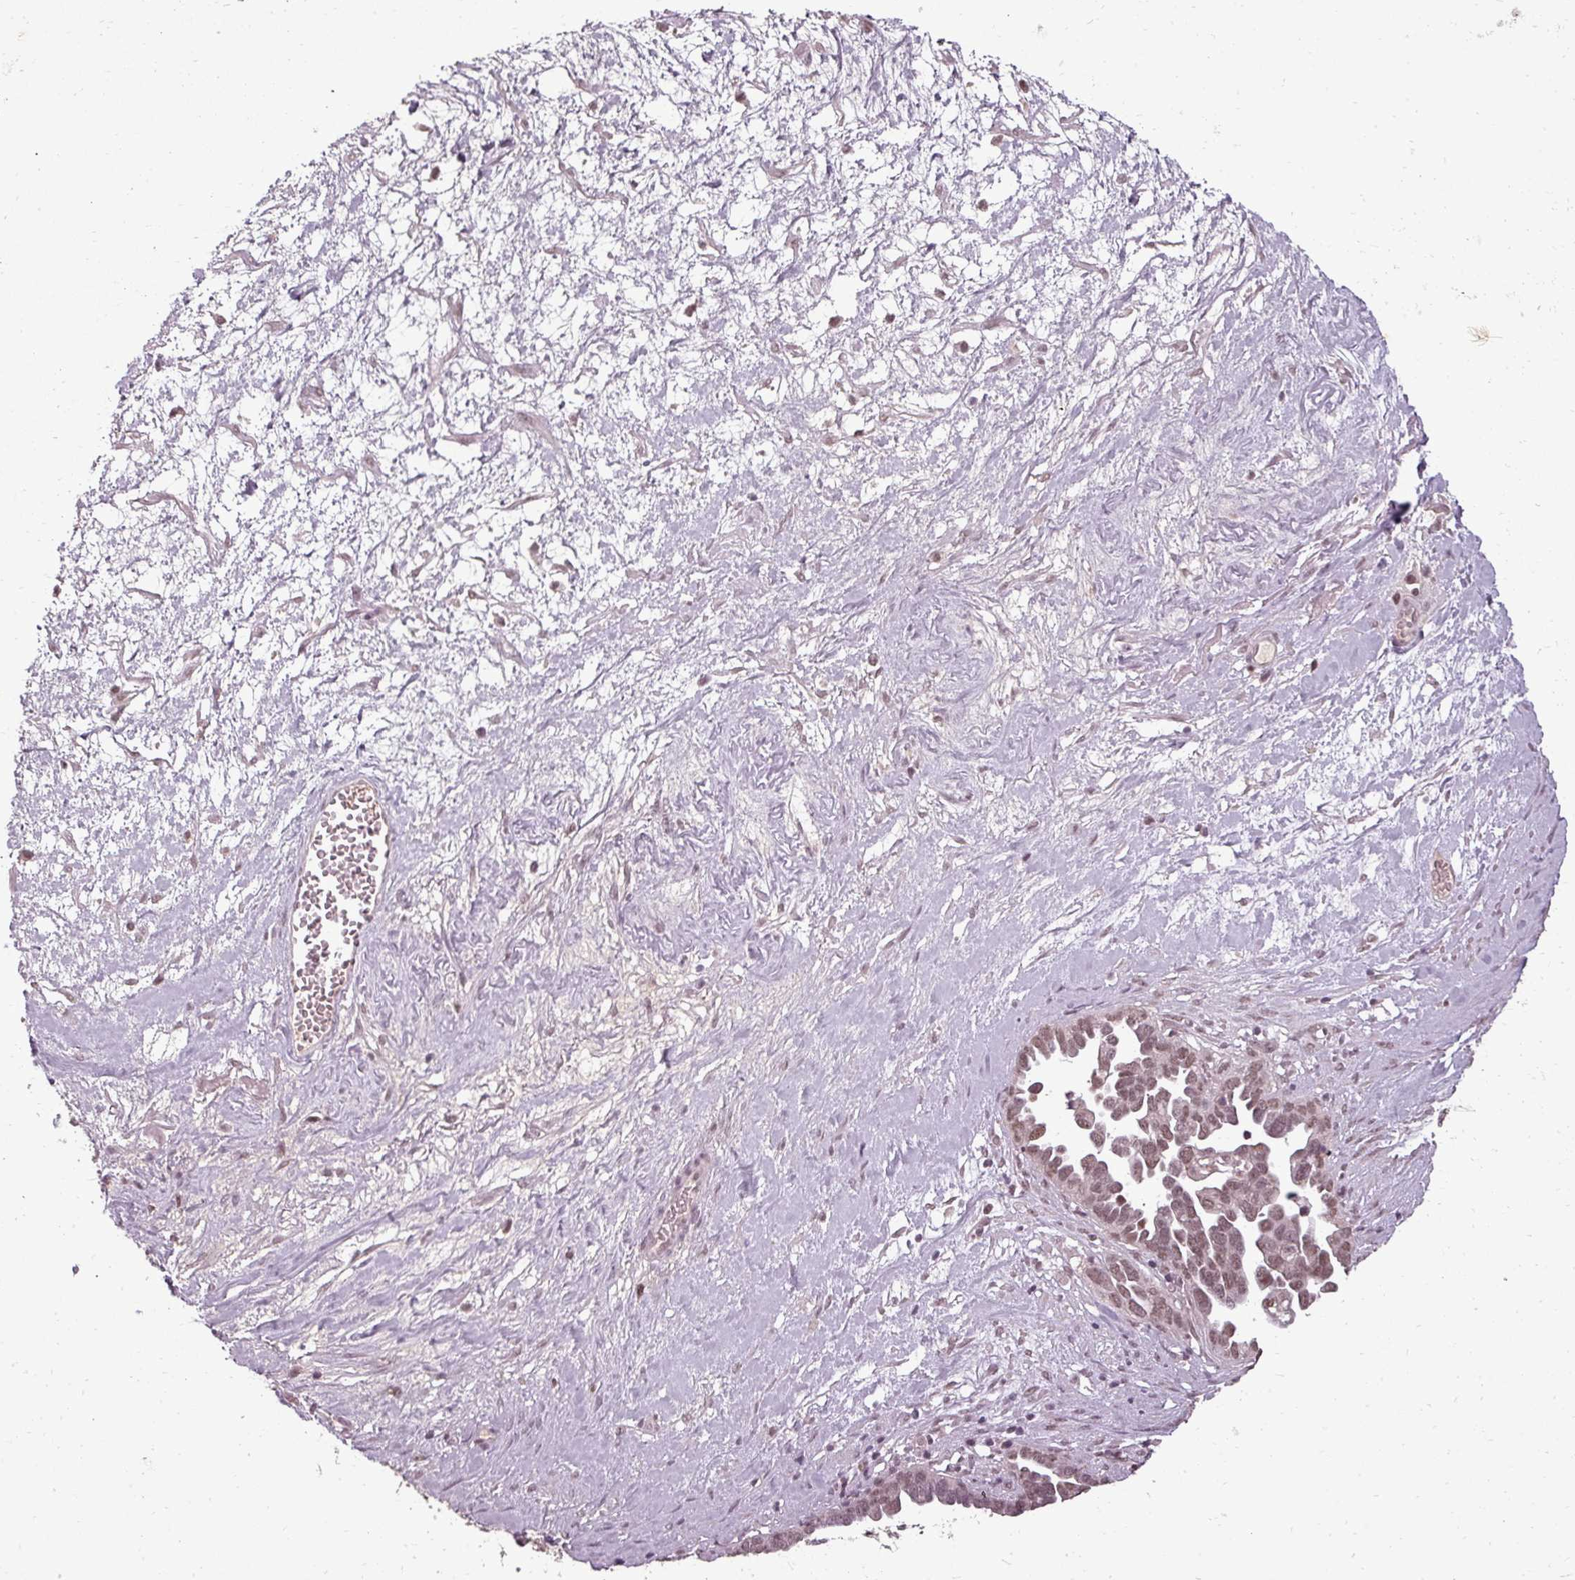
{"staining": {"intensity": "moderate", "quantity": ">75%", "location": "nuclear"}, "tissue": "ovarian cancer", "cell_type": "Tumor cells", "image_type": "cancer", "snomed": [{"axis": "morphology", "description": "Cystadenocarcinoma, serous, NOS"}, {"axis": "topography", "description": "Ovary"}], "caption": "DAB (3,3'-diaminobenzidine) immunohistochemical staining of serous cystadenocarcinoma (ovarian) exhibits moderate nuclear protein staining in about >75% of tumor cells.", "gene": "BCAS3", "patient": {"sex": "female", "age": 54}}